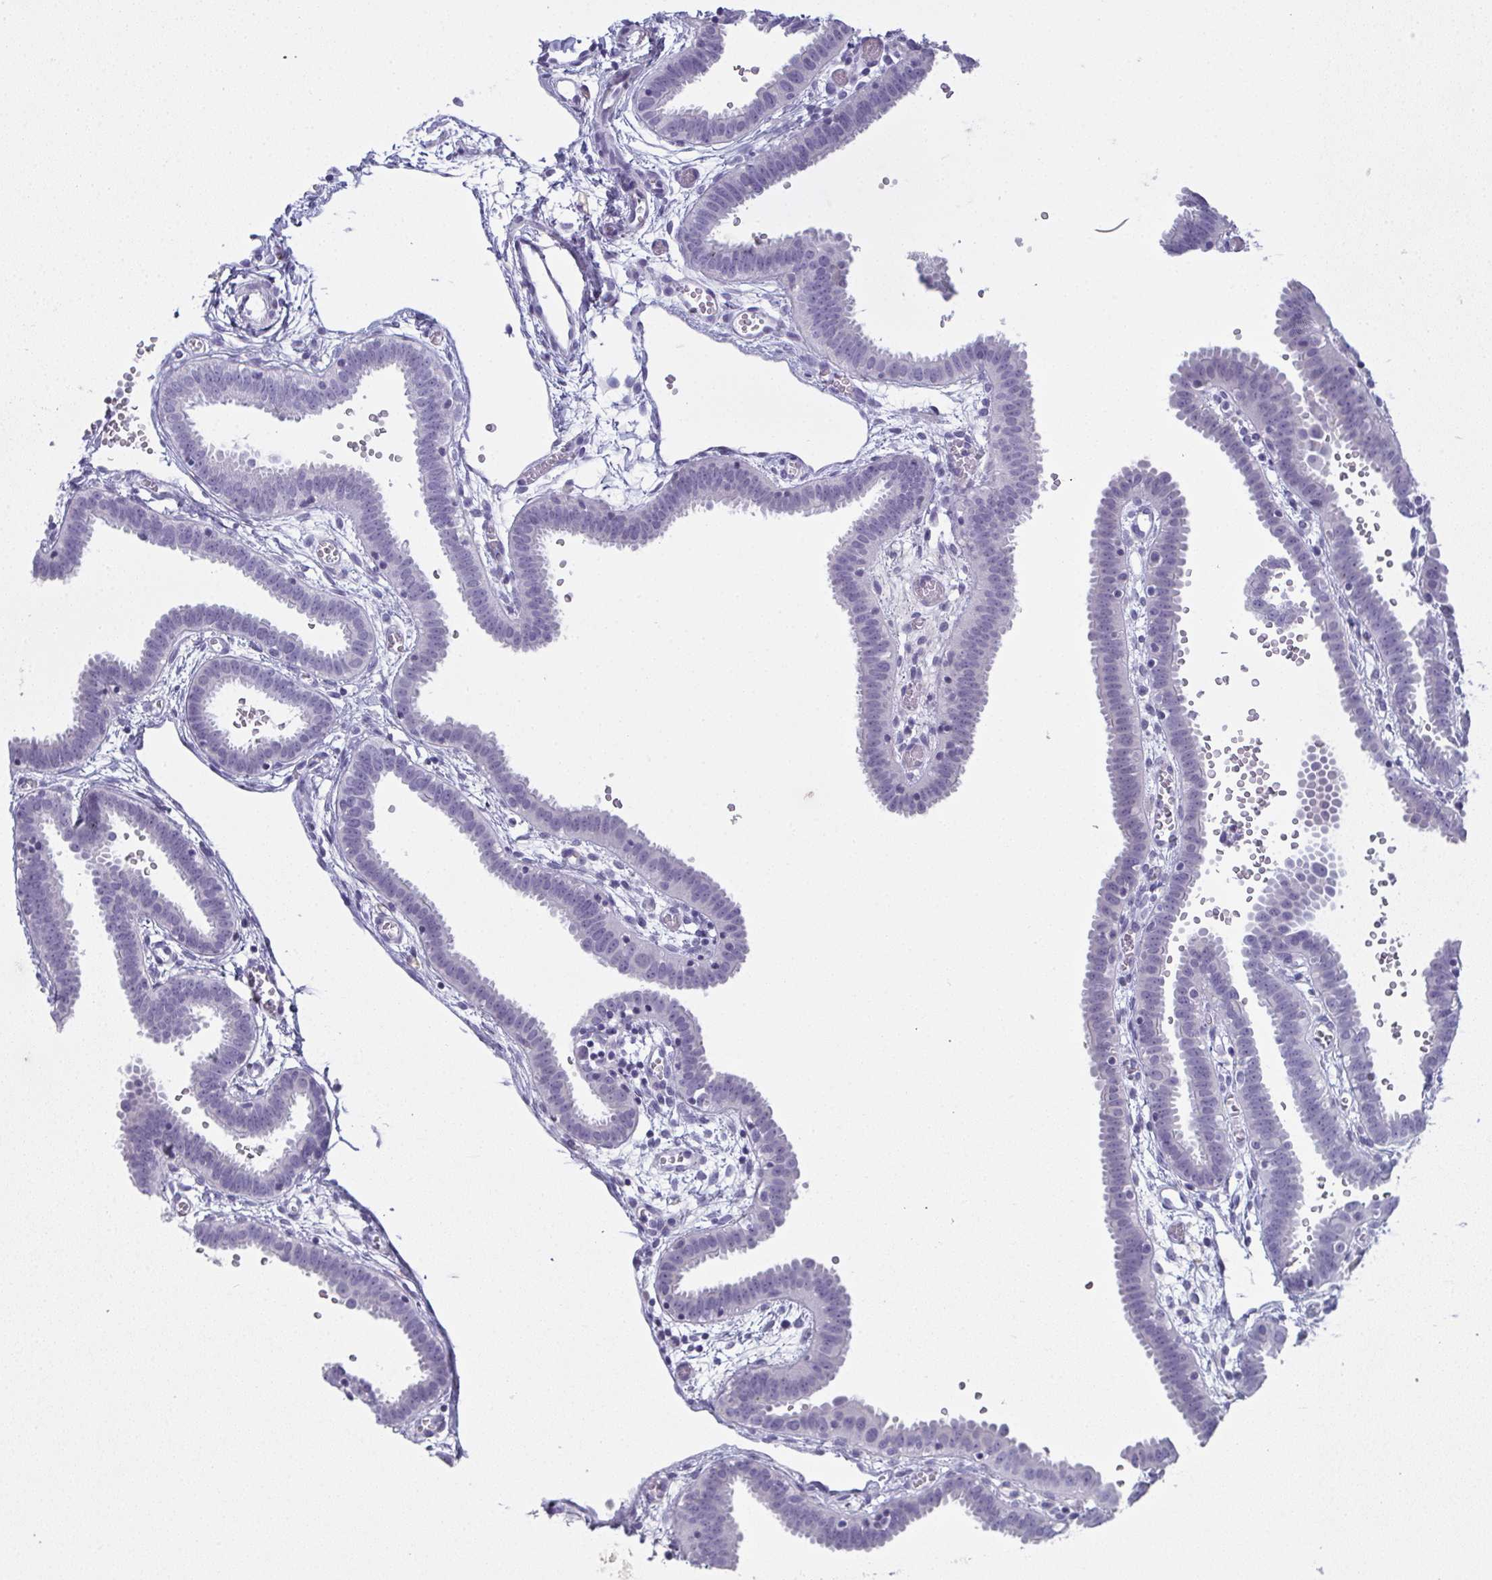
{"staining": {"intensity": "negative", "quantity": "none", "location": "none"}, "tissue": "fallopian tube", "cell_type": "Glandular cells", "image_type": "normal", "snomed": [{"axis": "morphology", "description": "Normal tissue, NOS"}, {"axis": "topography", "description": "Fallopian tube"}], "caption": "The IHC image has no significant expression in glandular cells of fallopian tube. Nuclei are stained in blue.", "gene": "SLC36A2", "patient": {"sex": "female", "age": 37}}